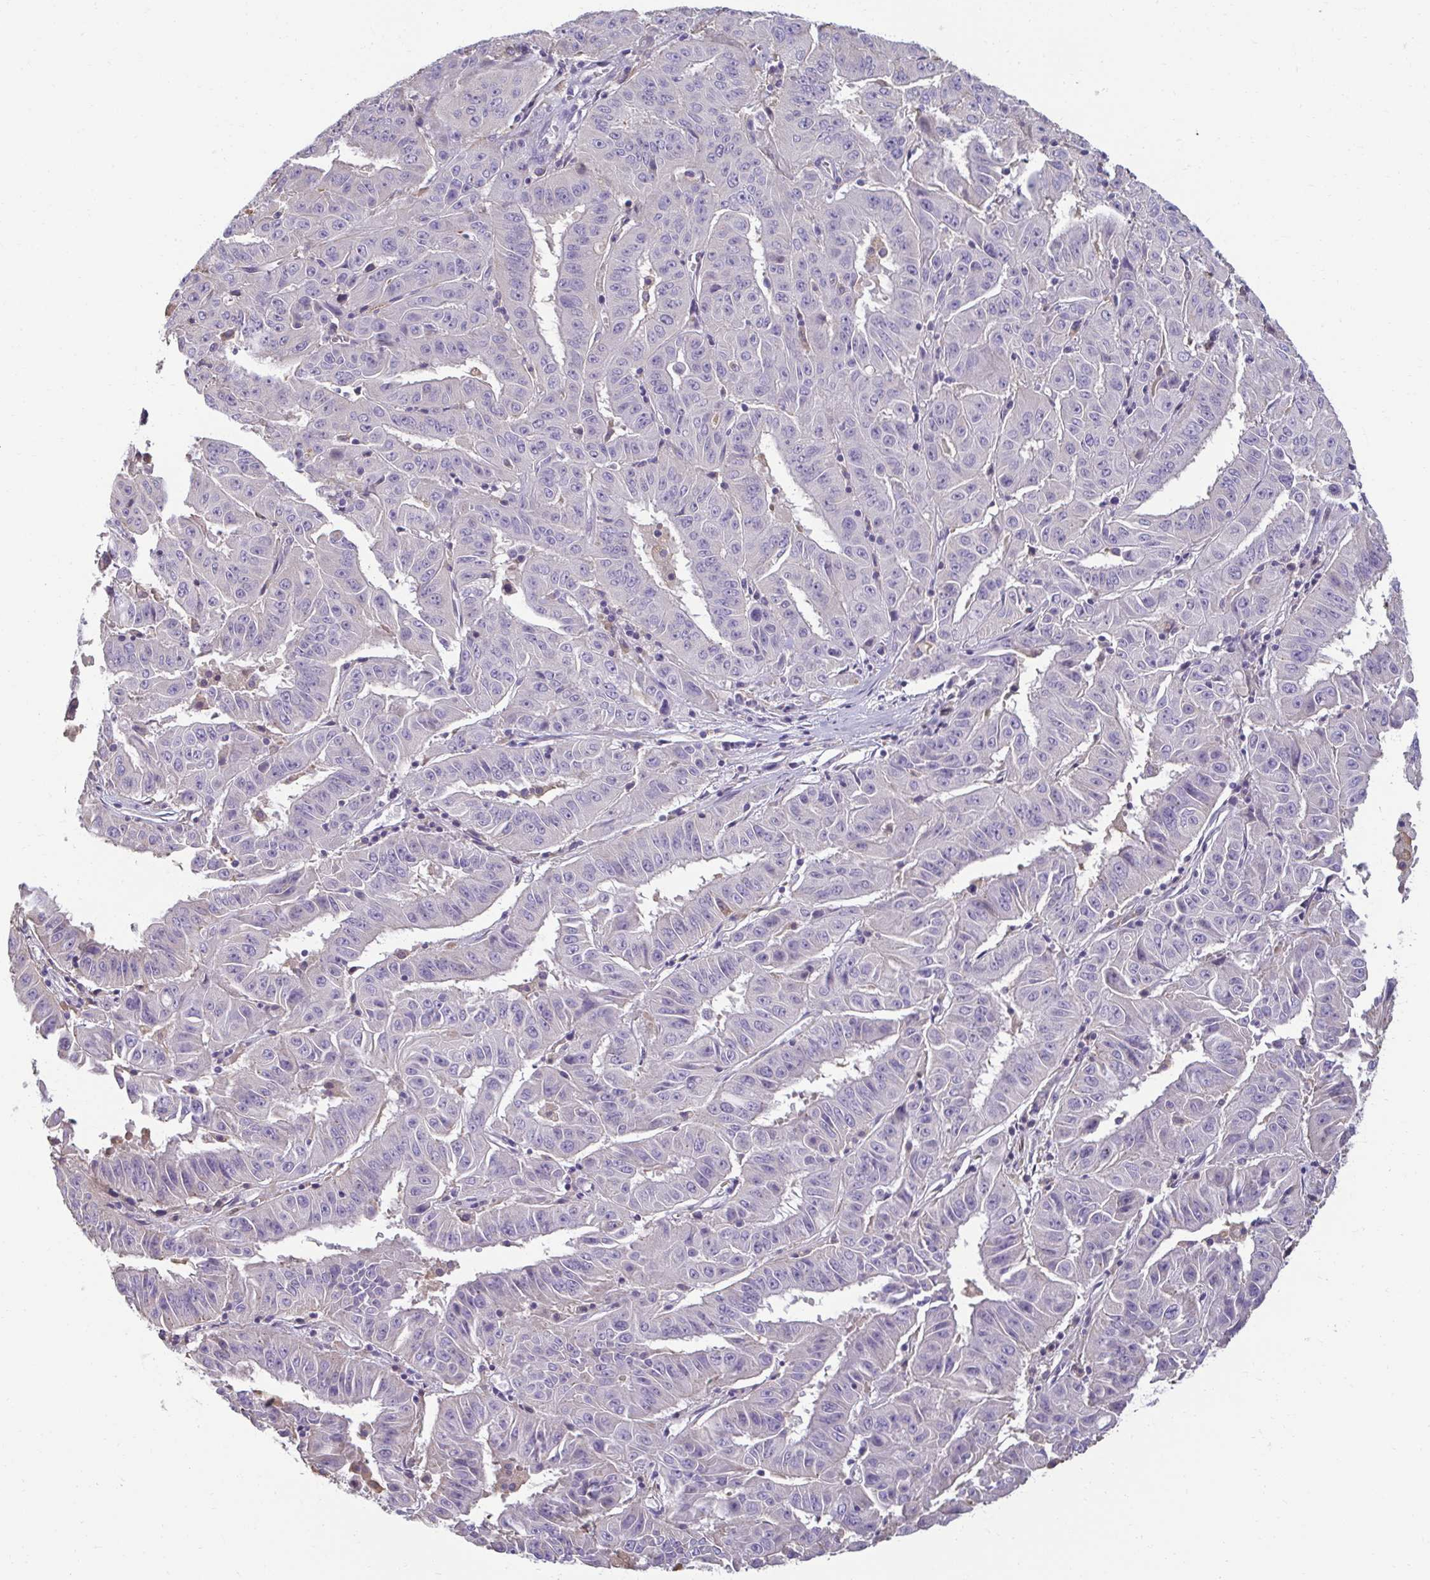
{"staining": {"intensity": "negative", "quantity": "none", "location": "none"}, "tissue": "pancreatic cancer", "cell_type": "Tumor cells", "image_type": "cancer", "snomed": [{"axis": "morphology", "description": "Adenocarcinoma, NOS"}, {"axis": "topography", "description": "Pancreas"}], "caption": "An immunohistochemistry photomicrograph of pancreatic cancer (adenocarcinoma) is shown. There is no staining in tumor cells of pancreatic cancer (adenocarcinoma). (Stains: DAB IHC with hematoxylin counter stain, Microscopy: brightfield microscopy at high magnification).", "gene": "PDE2A", "patient": {"sex": "male", "age": 63}}